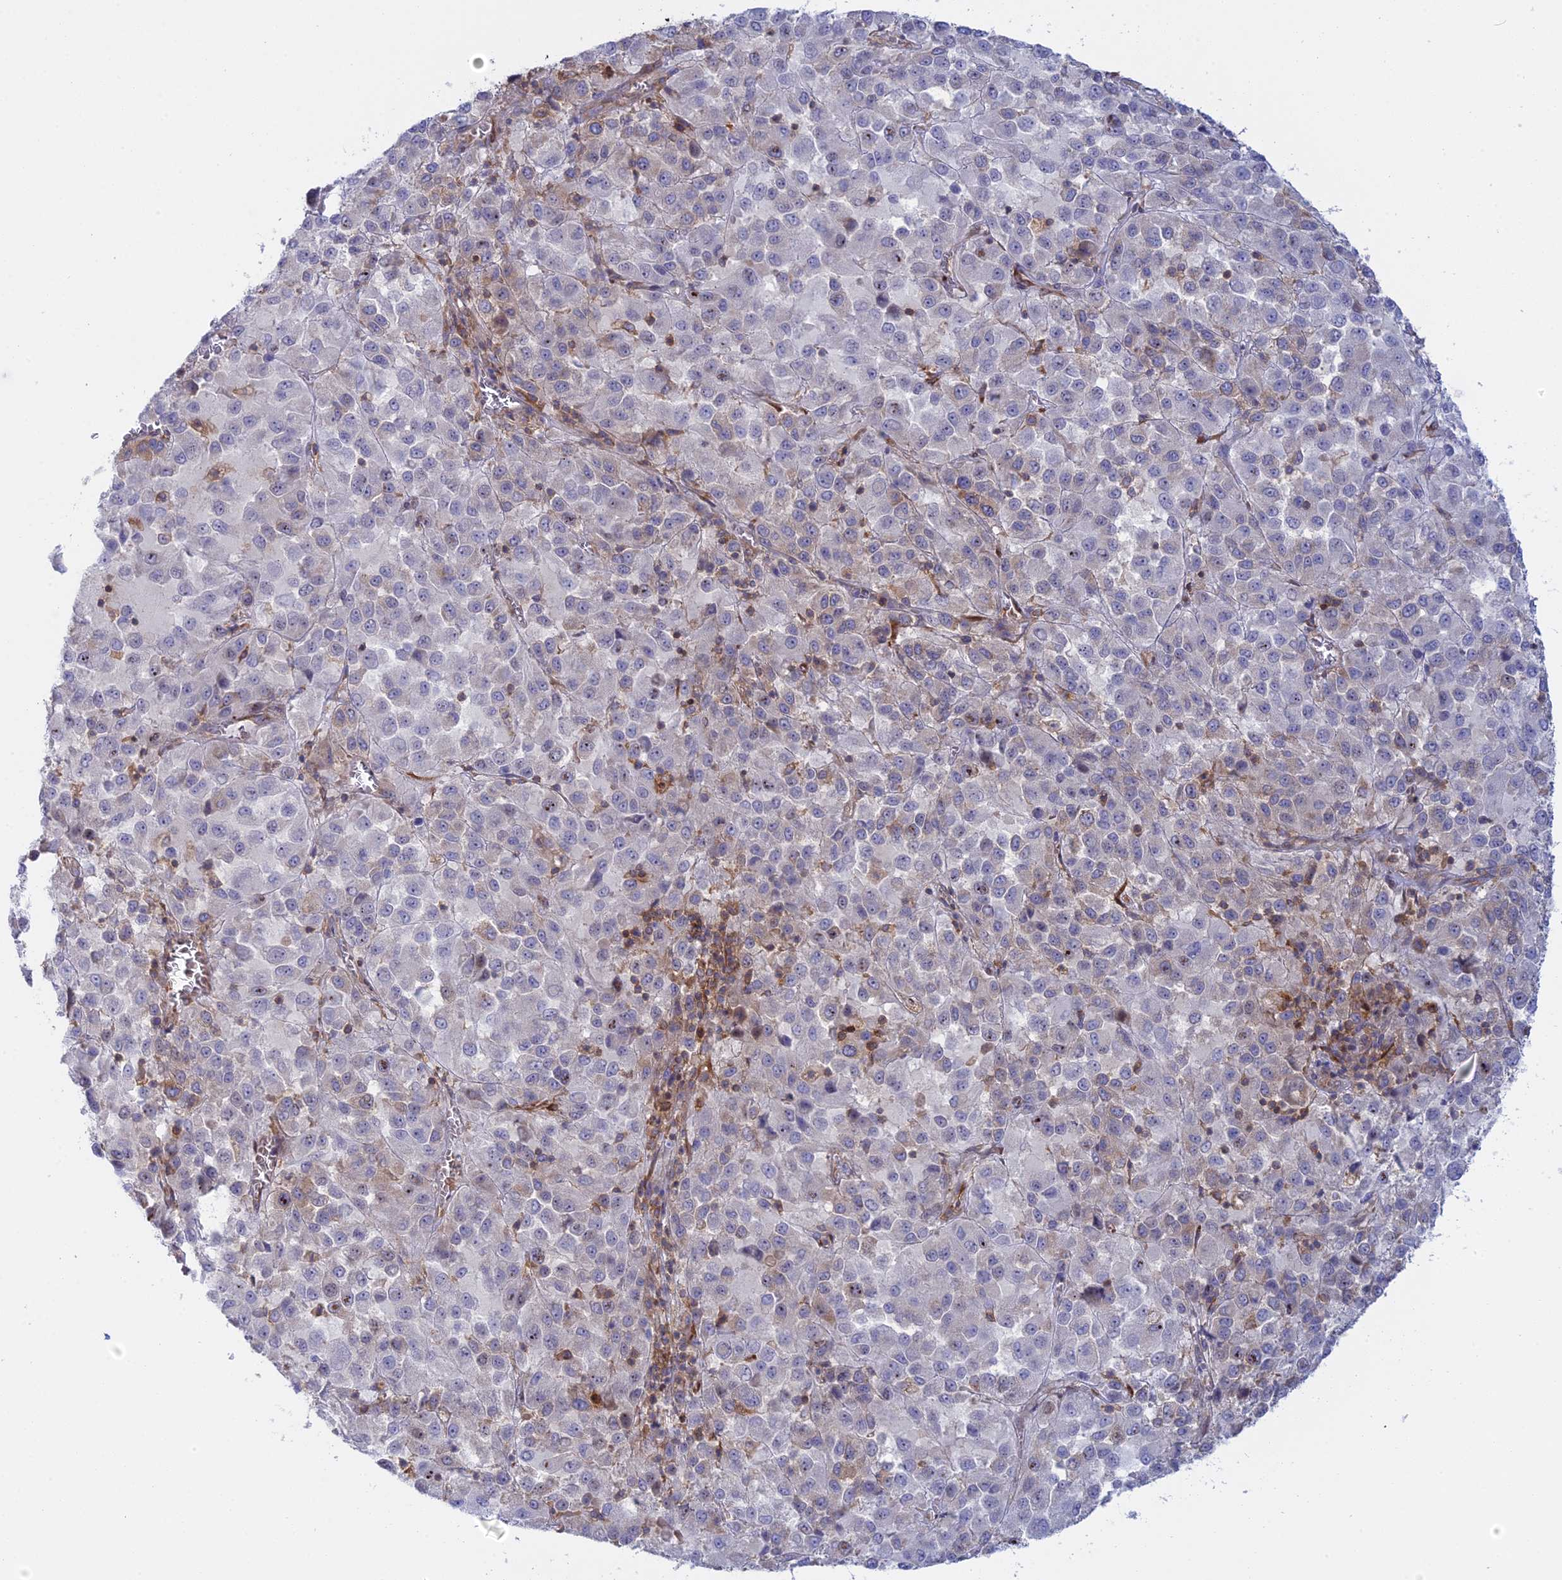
{"staining": {"intensity": "negative", "quantity": "none", "location": "none"}, "tissue": "melanoma", "cell_type": "Tumor cells", "image_type": "cancer", "snomed": [{"axis": "morphology", "description": "Malignant melanoma, Metastatic site"}, {"axis": "topography", "description": "Lung"}], "caption": "High power microscopy micrograph of an immunohistochemistry image of malignant melanoma (metastatic site), revealing no significant positivity in tumor cells.", "gene": "GMIP", "patient": {"sex": "male", "age": 64}}